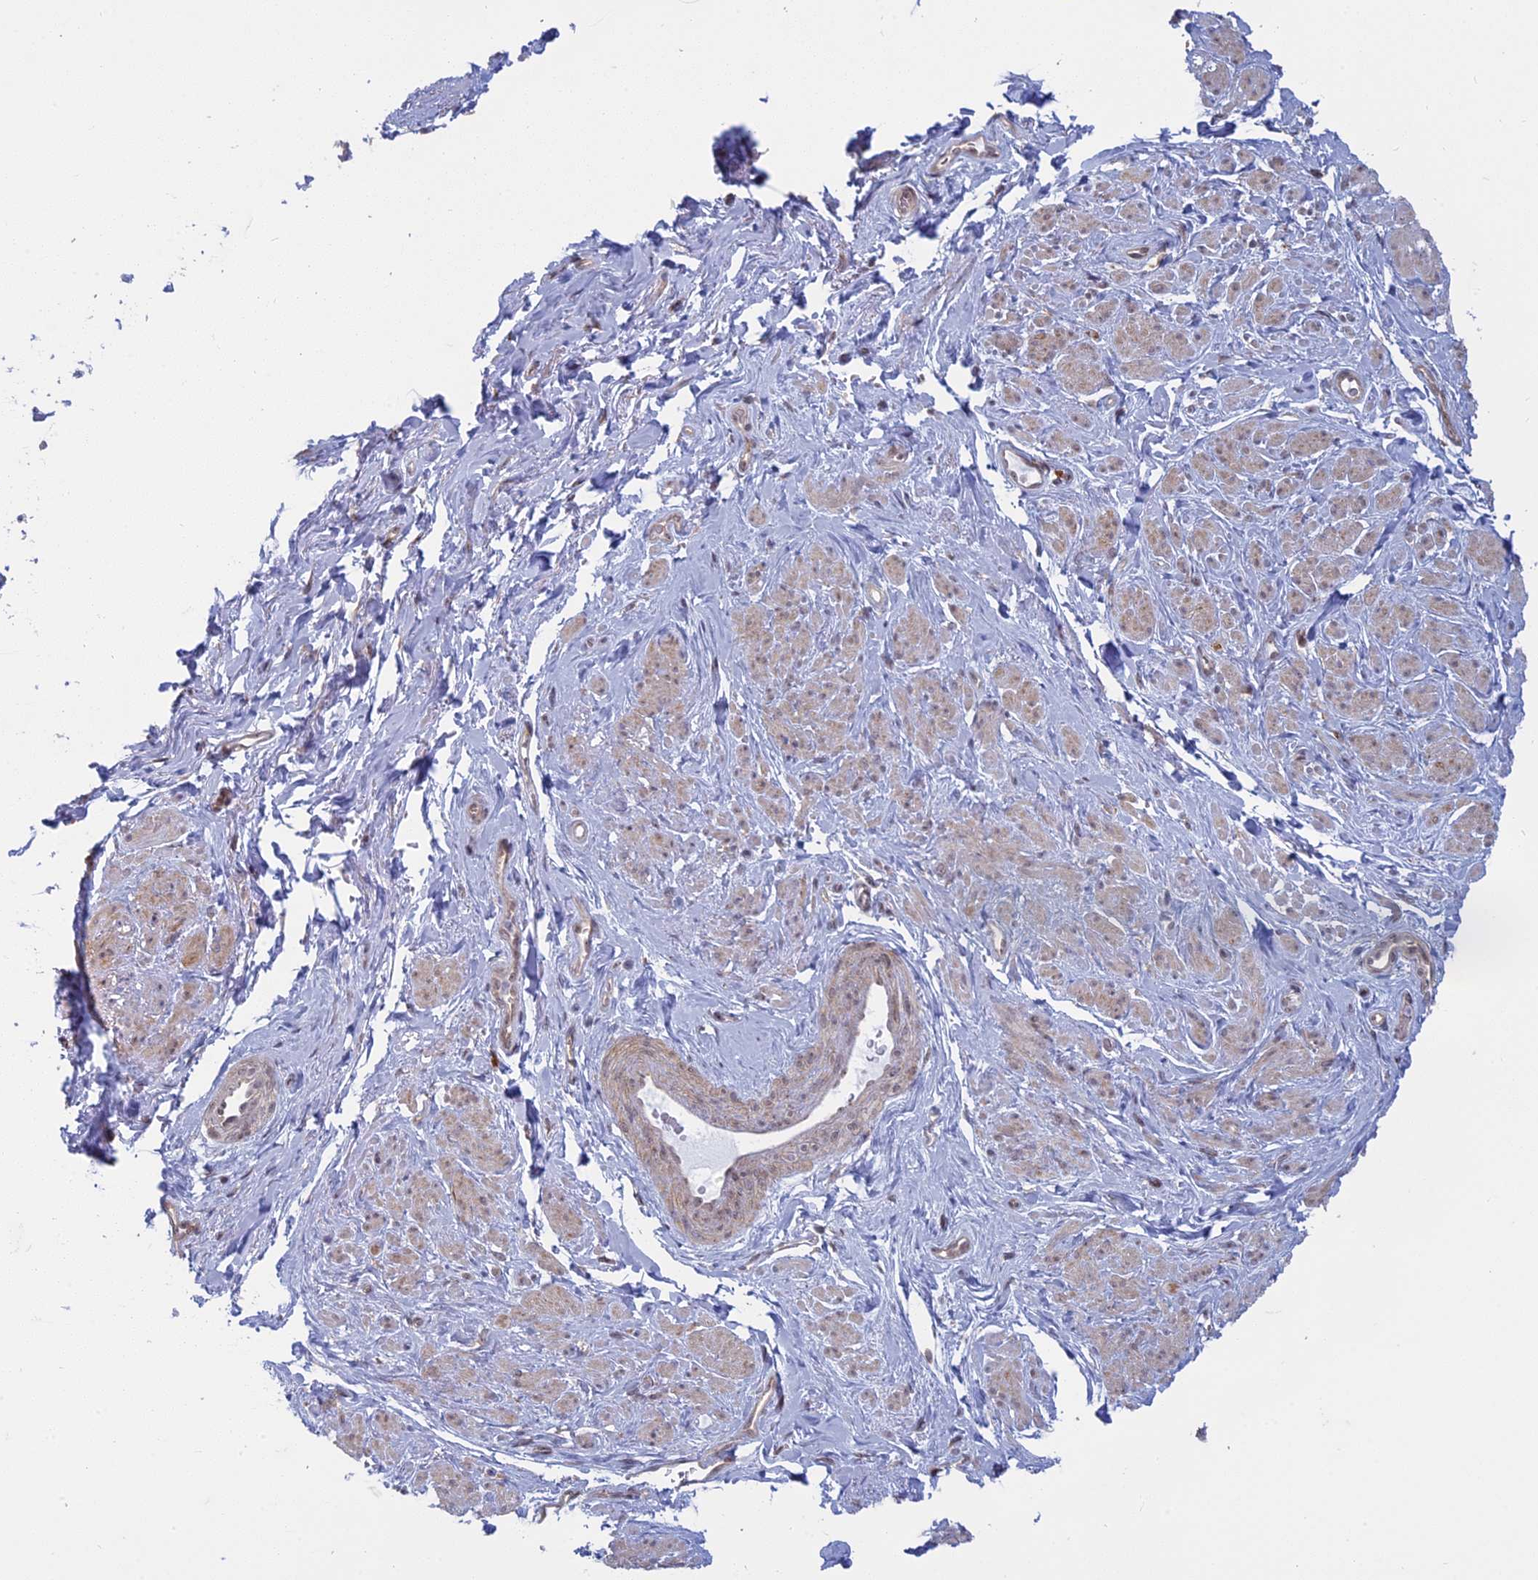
{"staining": {"intensity": "weak", "quantity": "25%-75%", "location": "cytoplasmic/membranous"}, "tissue": "smooth muscle", "cell_type": "Smooth muscle cells", "image_type": "normal", "snomed": [{"axis": "morphology", "description": "Normal tissue, NOS"}, {"axis": "topography", "description": "Smooth muscle"}, {"axis": "topography", "description": "Peripheral nerve tissue"}], "caption": "Smooth muscle stained with immunohistochemistry exhibits weak cytoplasmic/membranous positivity in approximately 25%-75% of smooth muscle cells.", "gene": "RPS19BP1", "patient": {"sex": "male", "age": 69}}